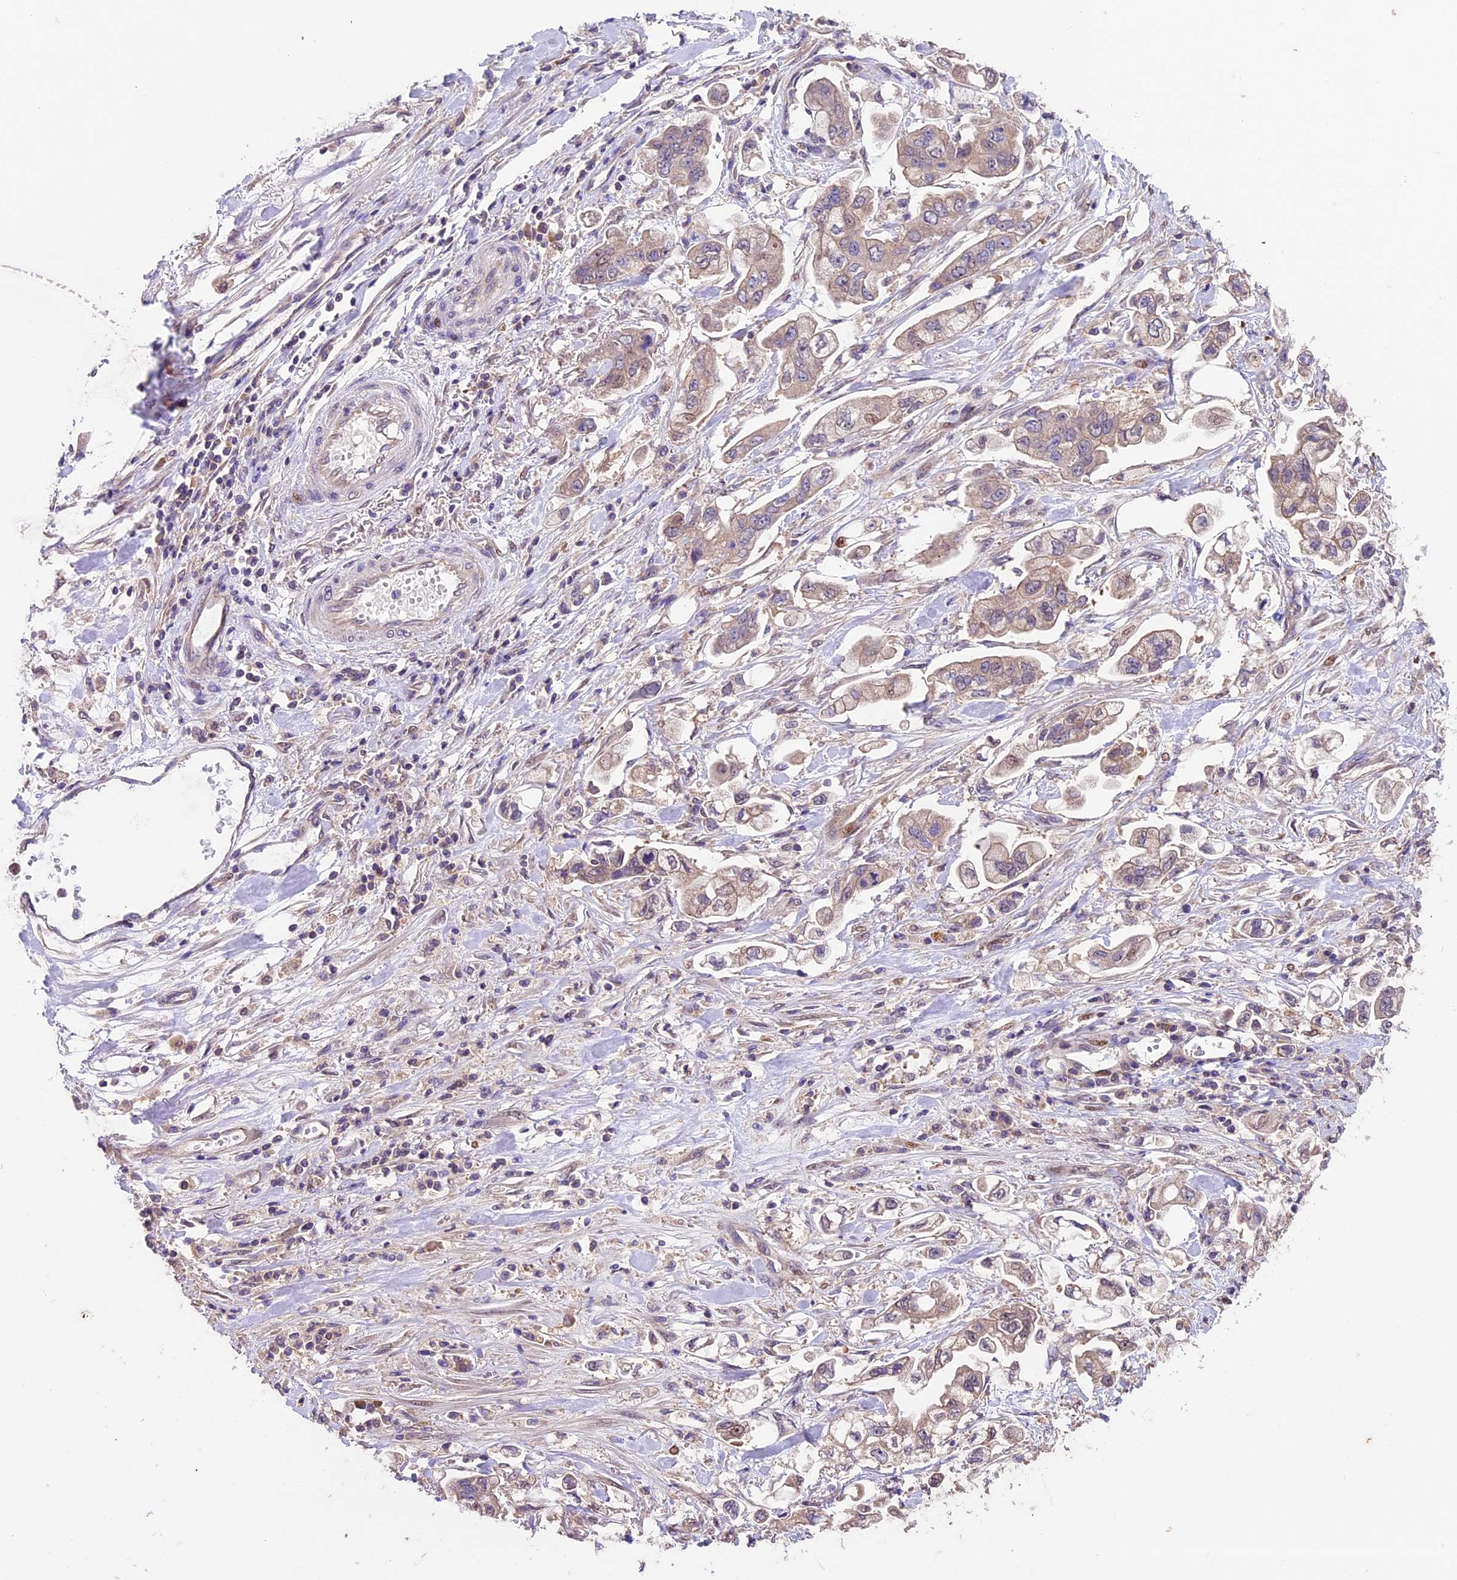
{"staining": {"intensity": "weak", "quantity": "<25%", "location": "cytoplasmic/membranous"}, "tissue": "stomach cancer", "cell_type": "Tumor cells", "image_type": "cancer", "snomed": [{"axis": "morphology", "description": "Adenocarcinoma, NOS"}, {"axis": "topography", "description": "Stomach"}], "caption": "Immunohistochemical staining of human stomach cancer reveals no significant staining in tumor cells. (IHC, brightfield microscopy, high magnification).", "gene": "SBNO2", "patient": {"sex": "male", "age": 62}}